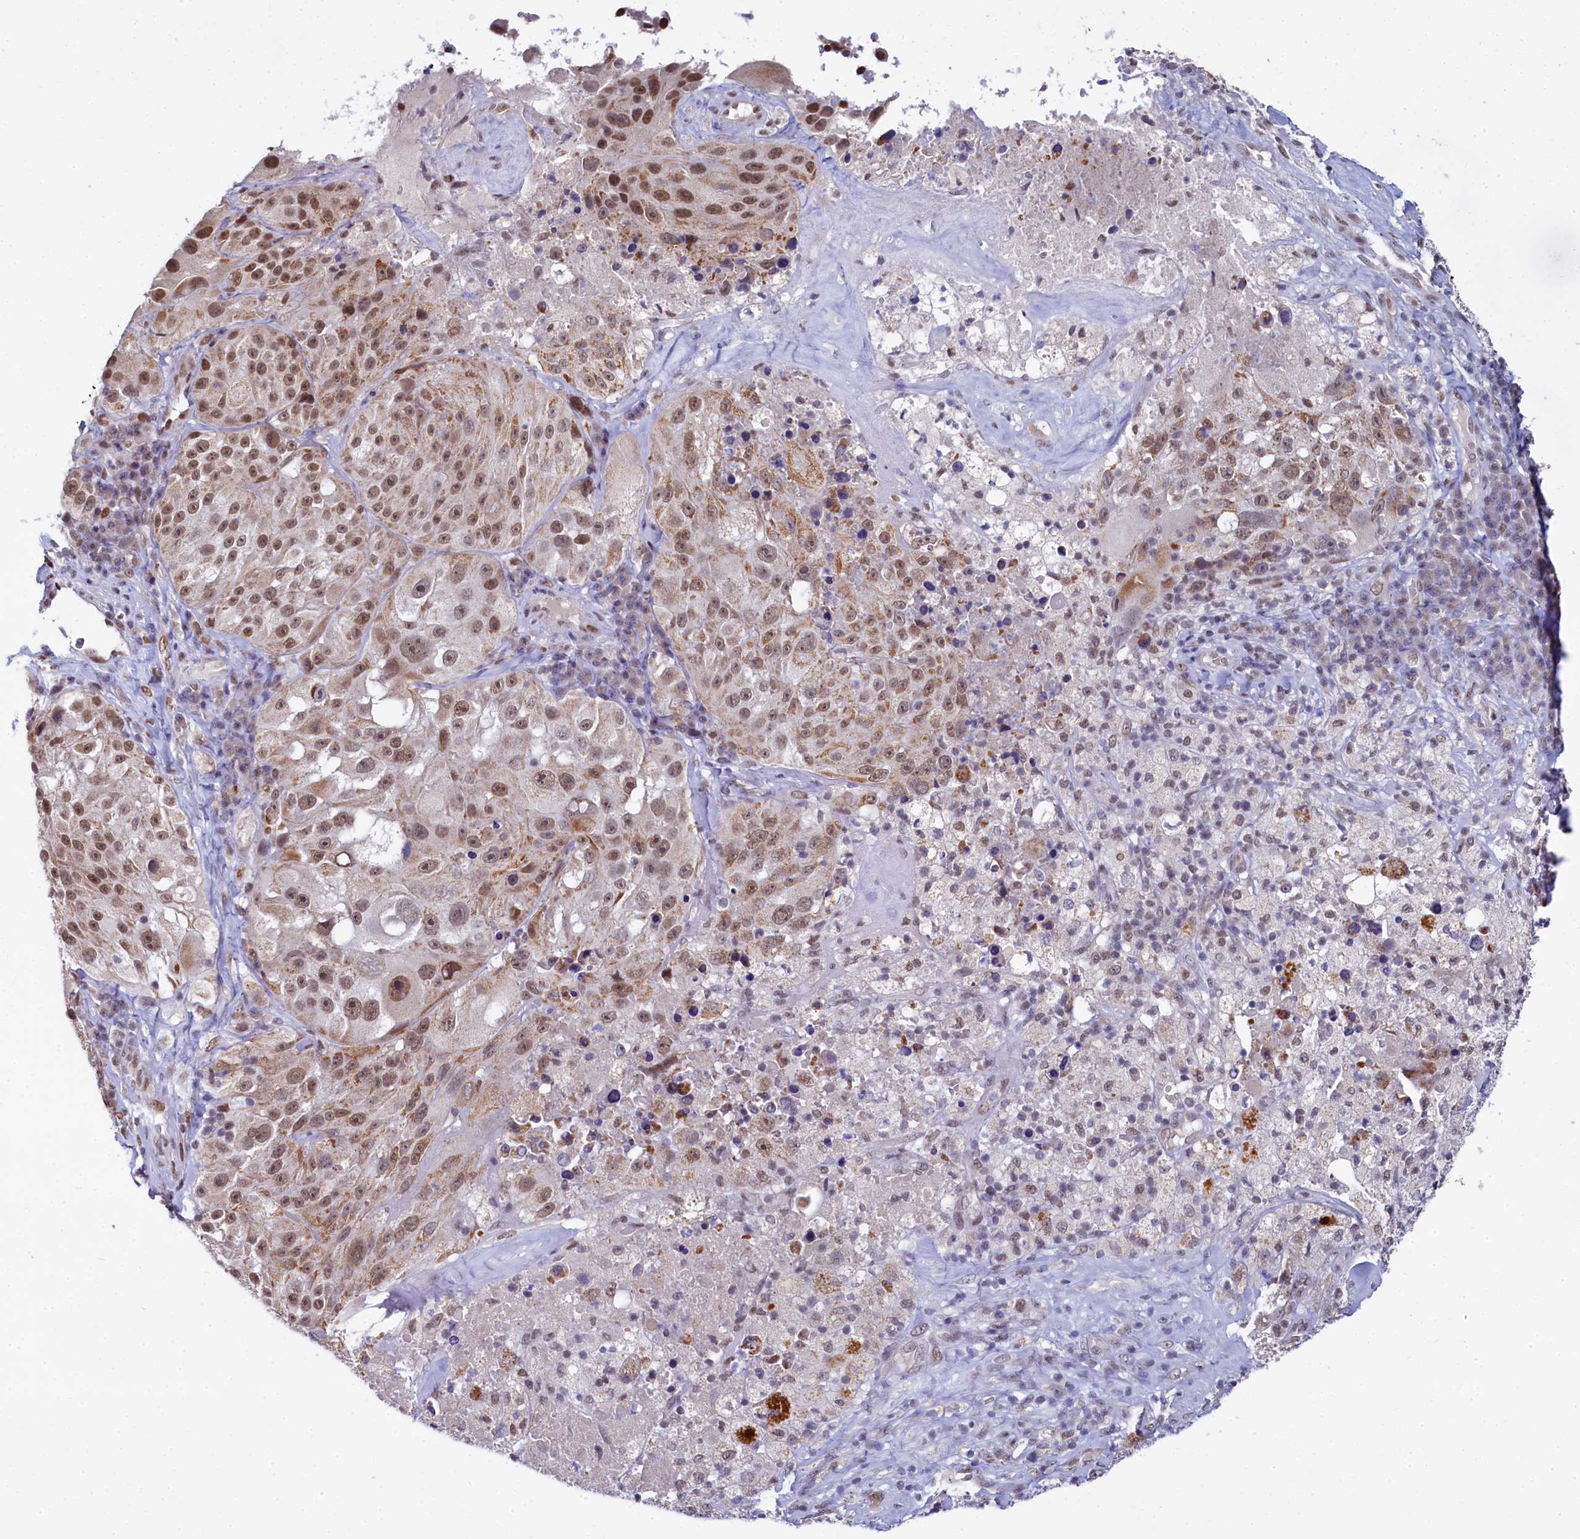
{"staining": {"intensity": "moderate", "quantity": ">75%", "location": "nuclear"}, "tissue": "melanoma", "cell_type": "Tumor cells", "image_type": "cancer", "snomed": [{"axis": "morphology", "description": "Malignant melanoma, Metastatic site"}, {"axis": "topography", "description": "Lymph node"}], "caption": "Moderate nuclear positivity for a protein is identified in about >75% of tumor cells of malignant melanoma (metastatic site) using immunohistochemistry.", "gene": "PPHLN1", "patient": {"sex": "male", "age": 62}}